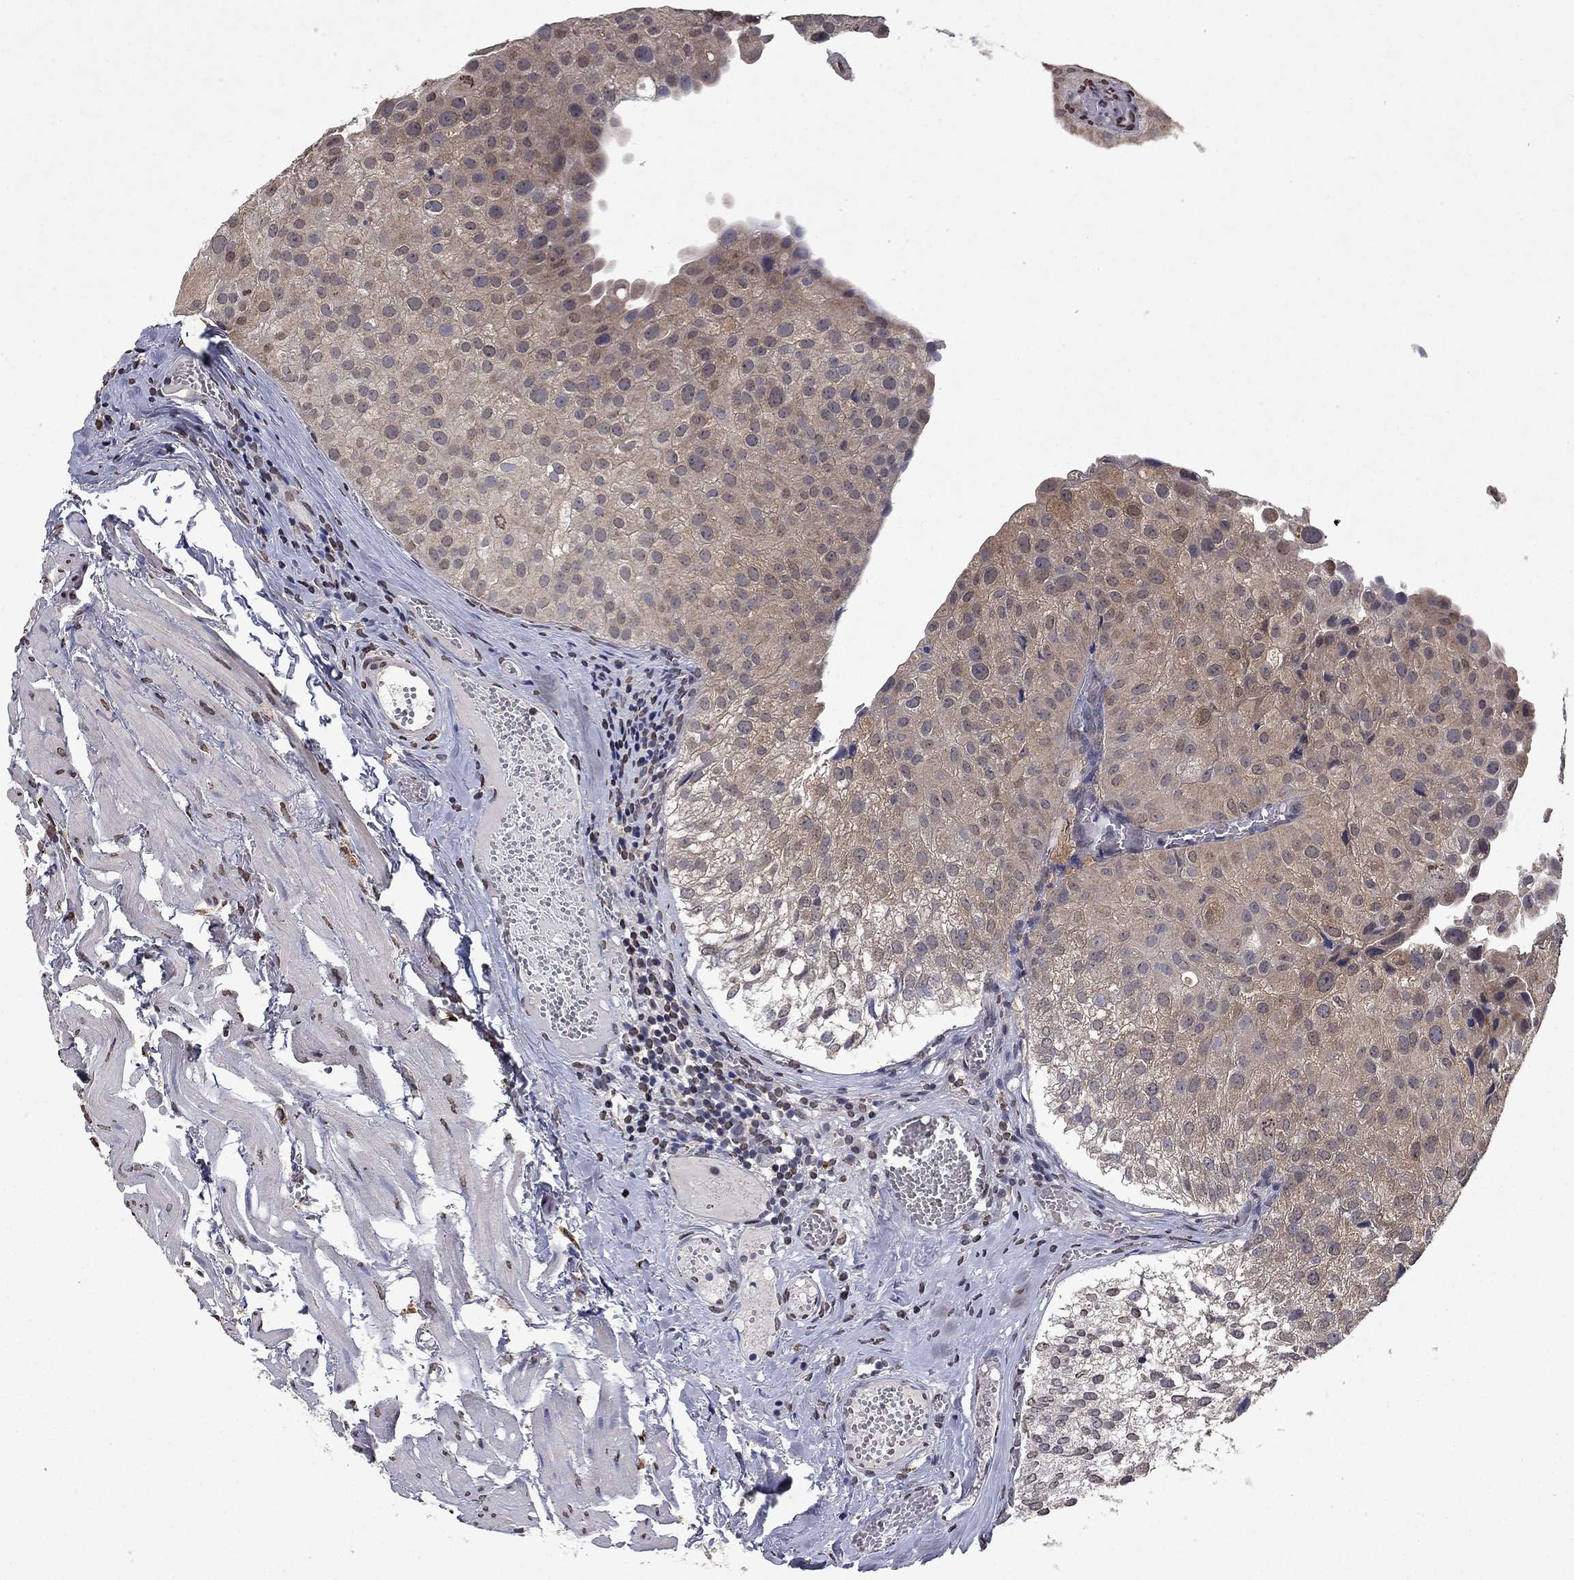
{"staining": {"intensity": "weak", "quantity": "25%-75%", "location": "cytoplasmic/membranous,nuclear"}, "tissue": "urothelial cancer", "cell_type": "Tumor cells", "image_type": "cancer", "snomed": [{"axis": "morphology", "description": "Urothelial carcinoma, Low grade"}, {"axis": "topography", "description": "Urinary bladder"}], "caption": "This is an image of IHC staining of urothelial cancer, which shows weak positivity in the cytoplasmic/membranous and nuclear of tumor cells.", "gene": "TTC38", "patient": {"sex": "female", "age": 78}}